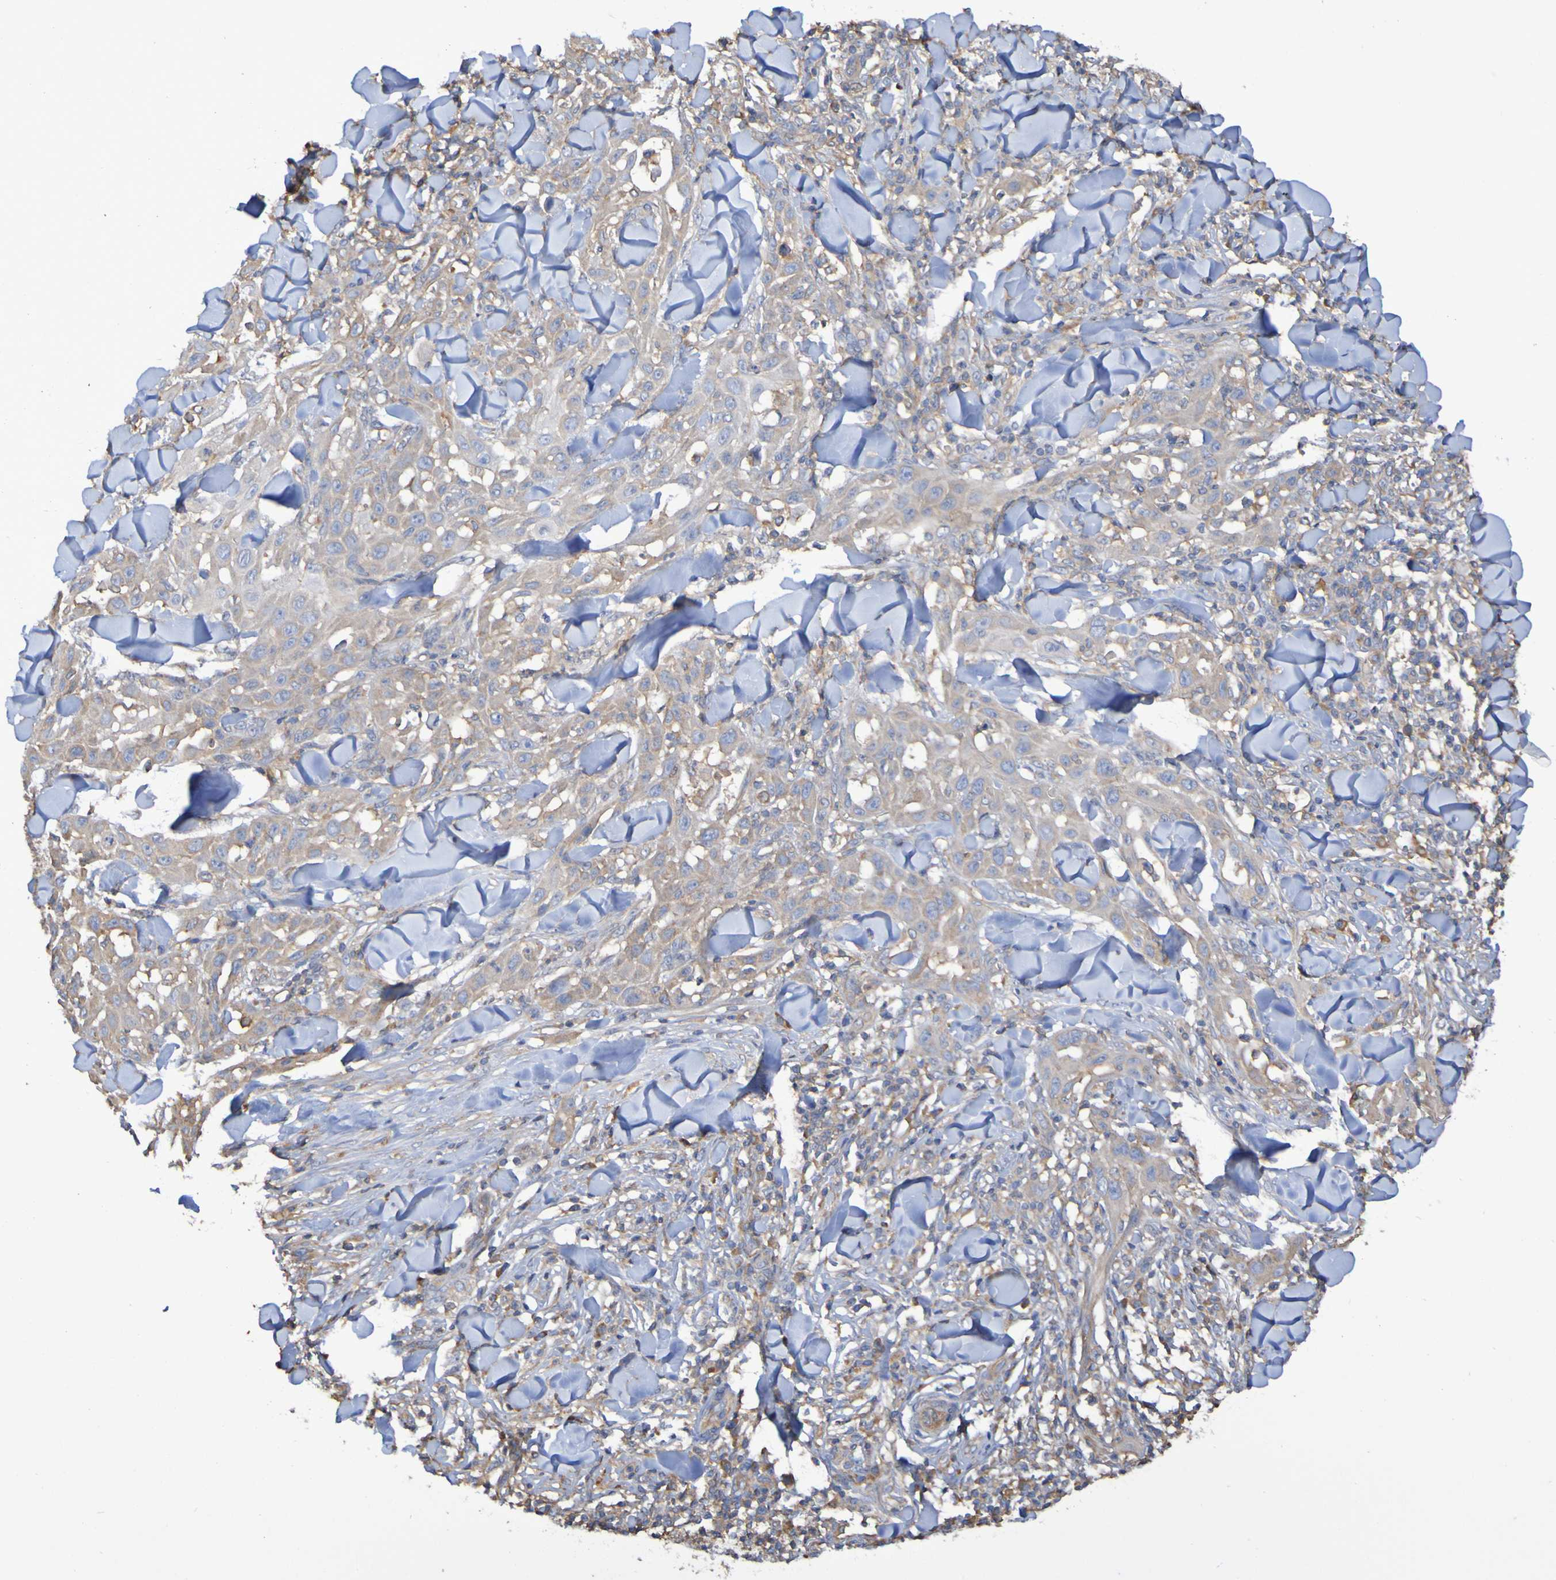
{"staining": {"intensity": "weak", "quantity": ">75%", "location": "cytoplasmic/membranous"}, "tissue": "skin cancer", "cell_type": "Tumor cells", "image_type": "cancer", "snomed": [{"axis": "morphology", "description": "Squamous cell carcinoma, NOS"}, {"axis": "topography", "description": "Skin"}], "caption": "DAB immunohistochemical staining of human skin cancer shows weak cytoplasmic/membranous protein positivity in approximately >75% of tumor cells. The staining is performed using DAB (3,3'-diaminobenzidine) brown chromogen to label protein expression. The nuclei are counter-stained blue using hematoxylin.", "gene": "SYNJ1", "patient": {"sex": "male", "age": 24}}